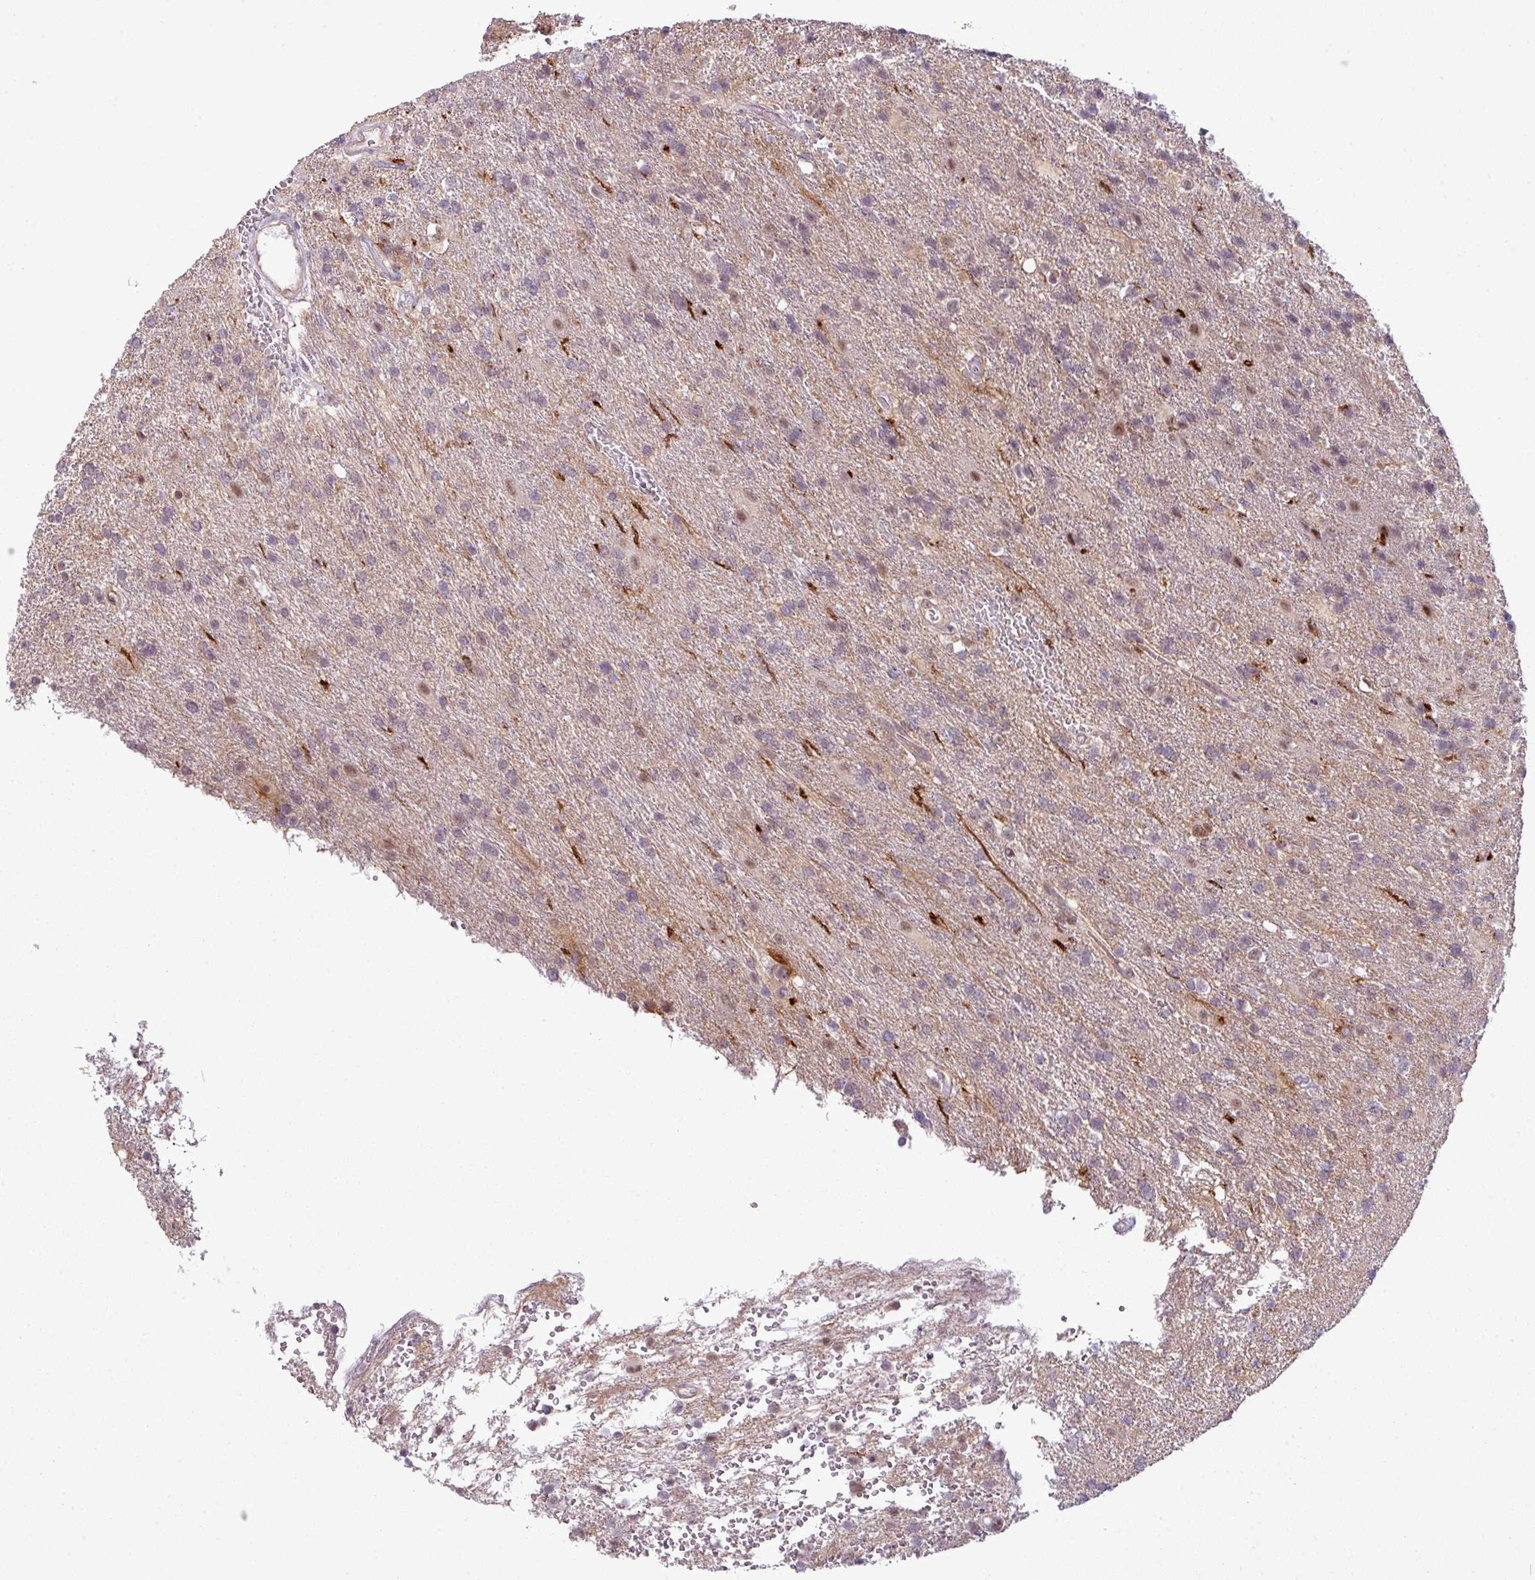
{"staining": {"intensity": "weak", "quantity": "<25%", "location": "nuclear"}, "tissue": "glioma", "cell_type": "Tumor cells", "image_type": "cancer", "snomed": [{"axis": "morphology", "description": "Glioma, malignant, High grade"}, {"axis": "topography", "description": "Brain"}], "caption": "The image displays no significant expression in tumor cells of malignant glioma (high-grade). The staining was performed using DAB (3,3'-diaminobenzidine) to visualize the protein expression in brown, while the nuclei were stained in blue with hematoxylin (Magnification: 20x).", "gene": "ZC2HC1C", "patient": {"sex": "male", "age": 56}}